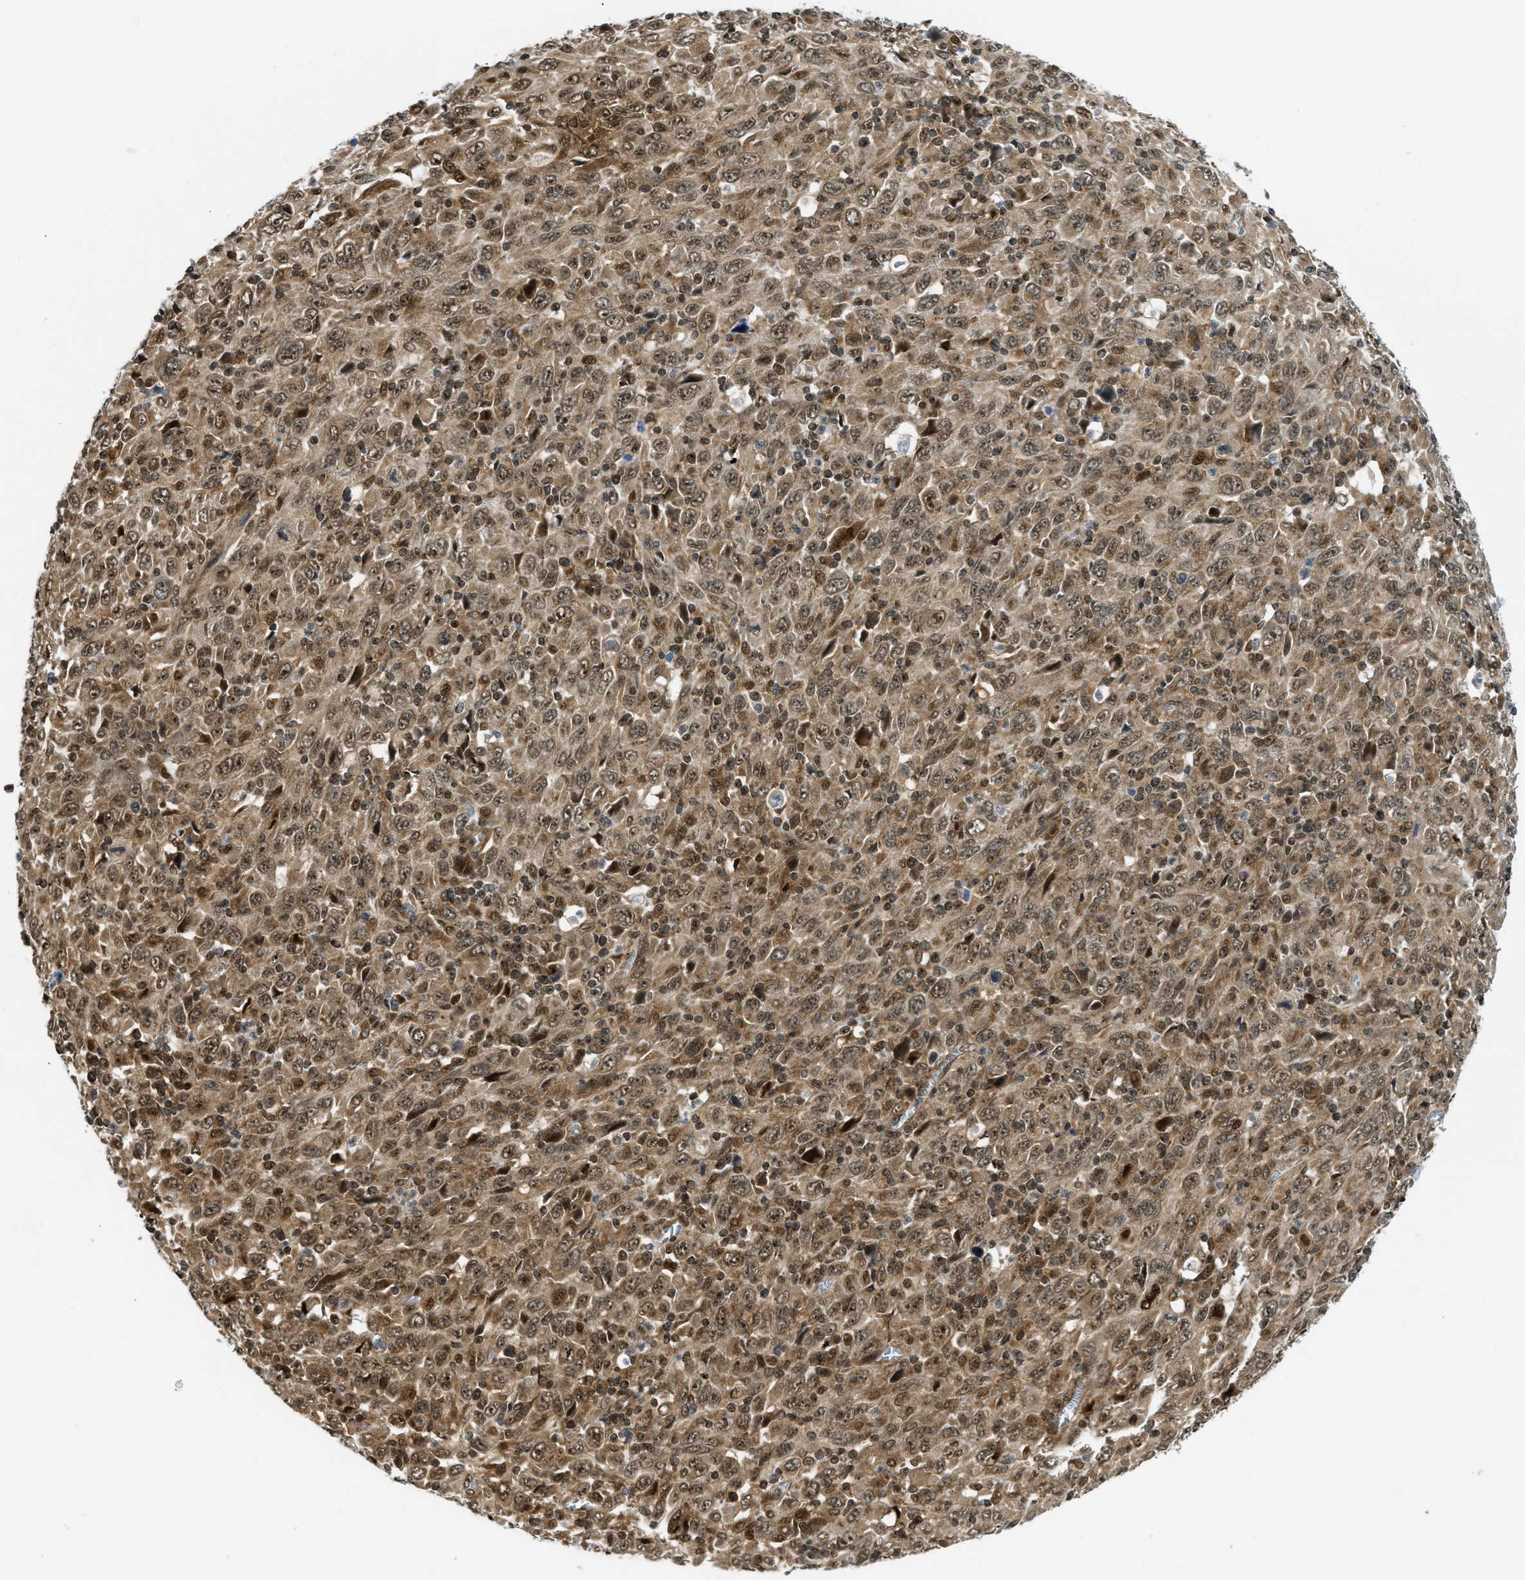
{"staining": {"intensity": "moderate", "quantity": ">75%", "location": "cytoplasmic/membranous,nuclear"}, "tissue": "melanoma", "cell_type": "Tumor cells", "image_type": "cancer", "snomed": [{"axis": "morphology", "description": "Malignant melanoma, Metastatic site"}, {"axis": "topography", "description": "Skin"}], "caption": "The immunohistochemical stain labels moderate cytoplasmic/membranous and nuclear staining in tumor cells of malignant melanoma (metastatic site) tissue.", "gene": "TACC1", "patient": {"sex": "female", "age": 56}}